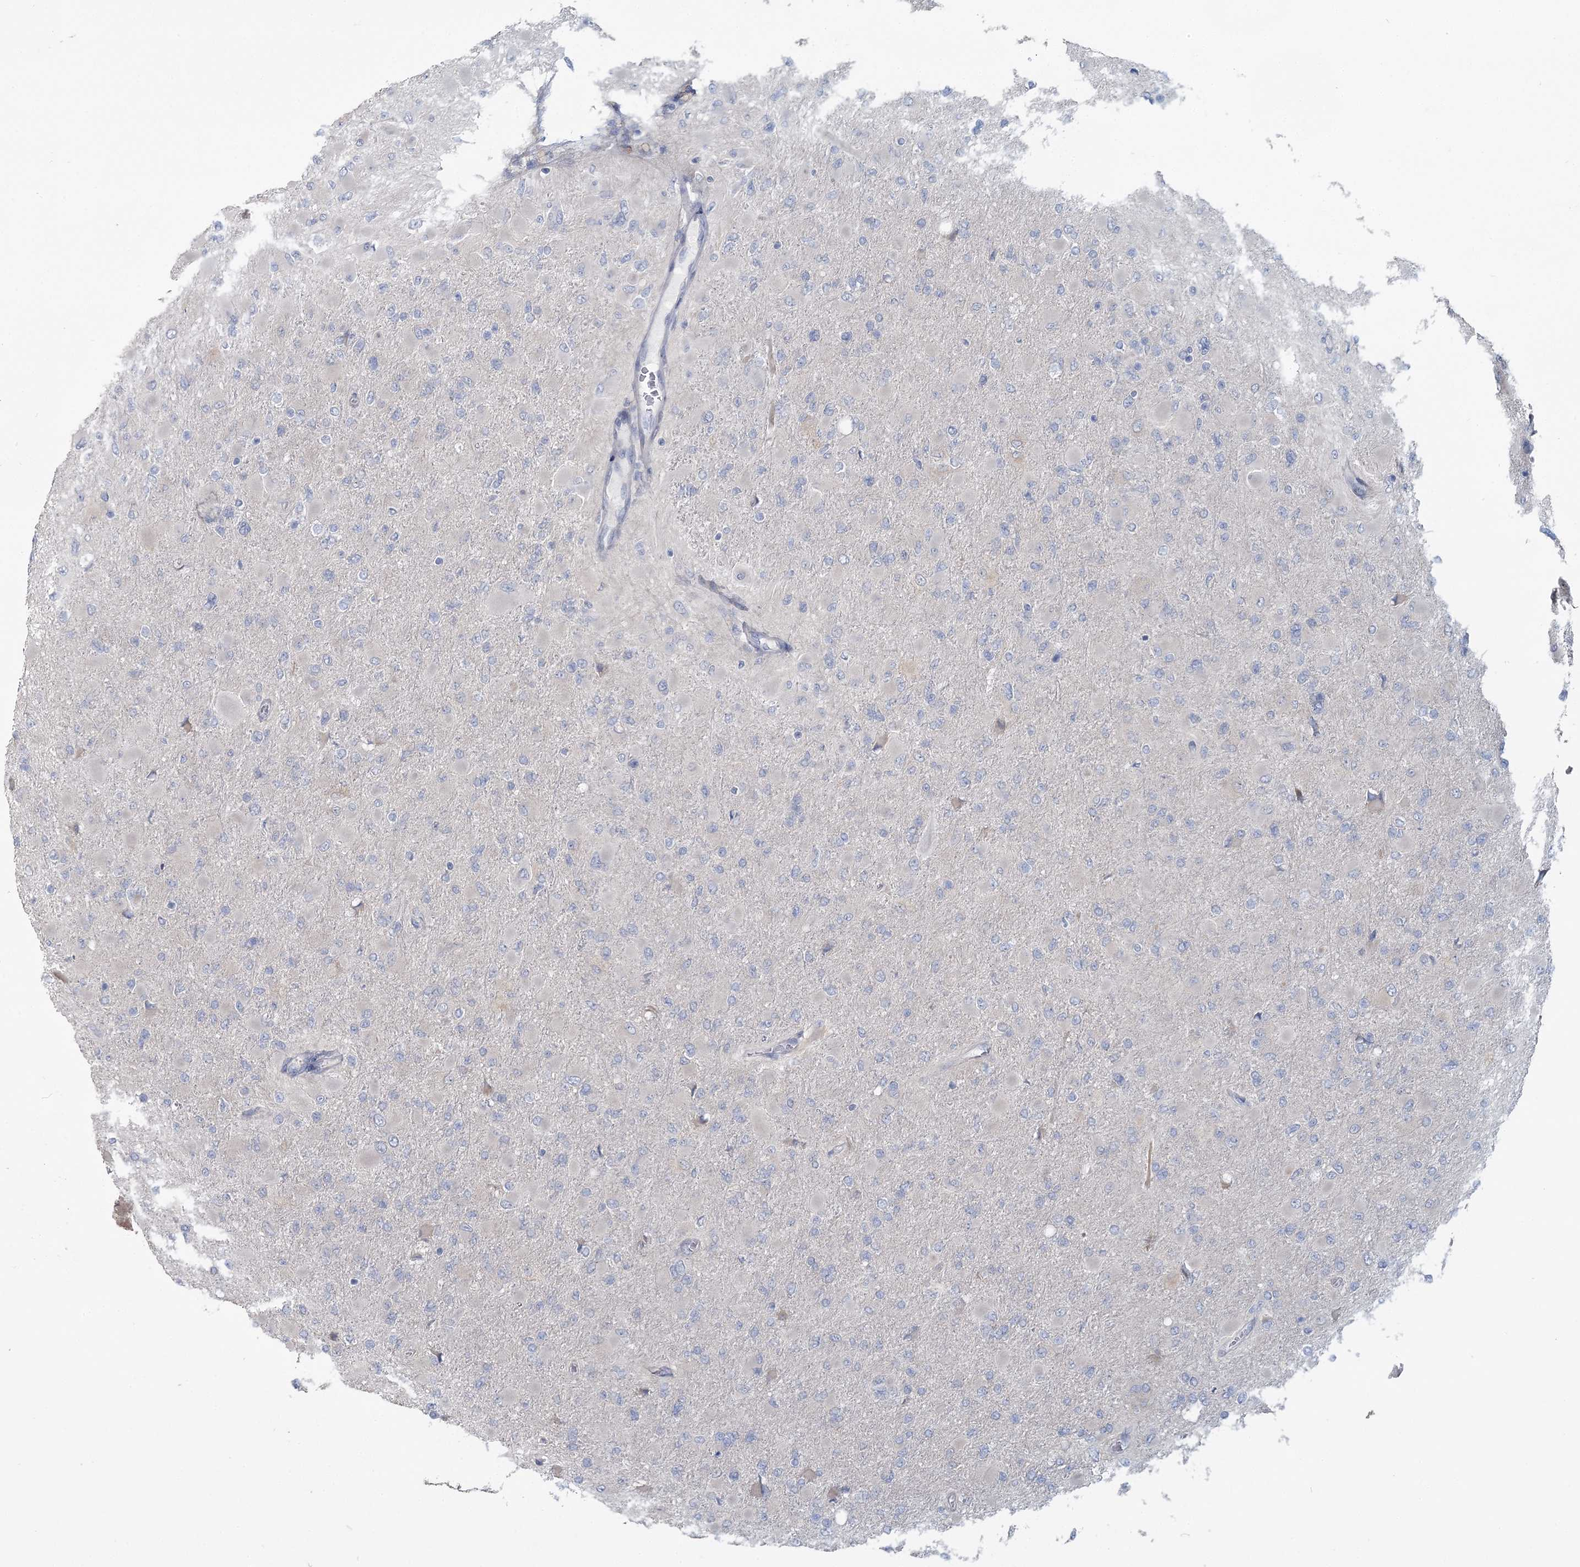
{"staining": {"intensity": "negative", "quantity": "none", "location": "none"}, "tissue": "glioma", "cell_type": "Tumor cells", "image_type": "cancer", "snomed": [{"axis": "morphology", "description": "Glioma, malignant, High grade"}, {"axis": "topography", "description": "Cerebral cortex"}], "caption": "Protein analysis of malignant high-grade glioma displays no significant positivity in tumor cells.", "gene": "CMBL", "patient": {"sex": "female", "age": 36}}